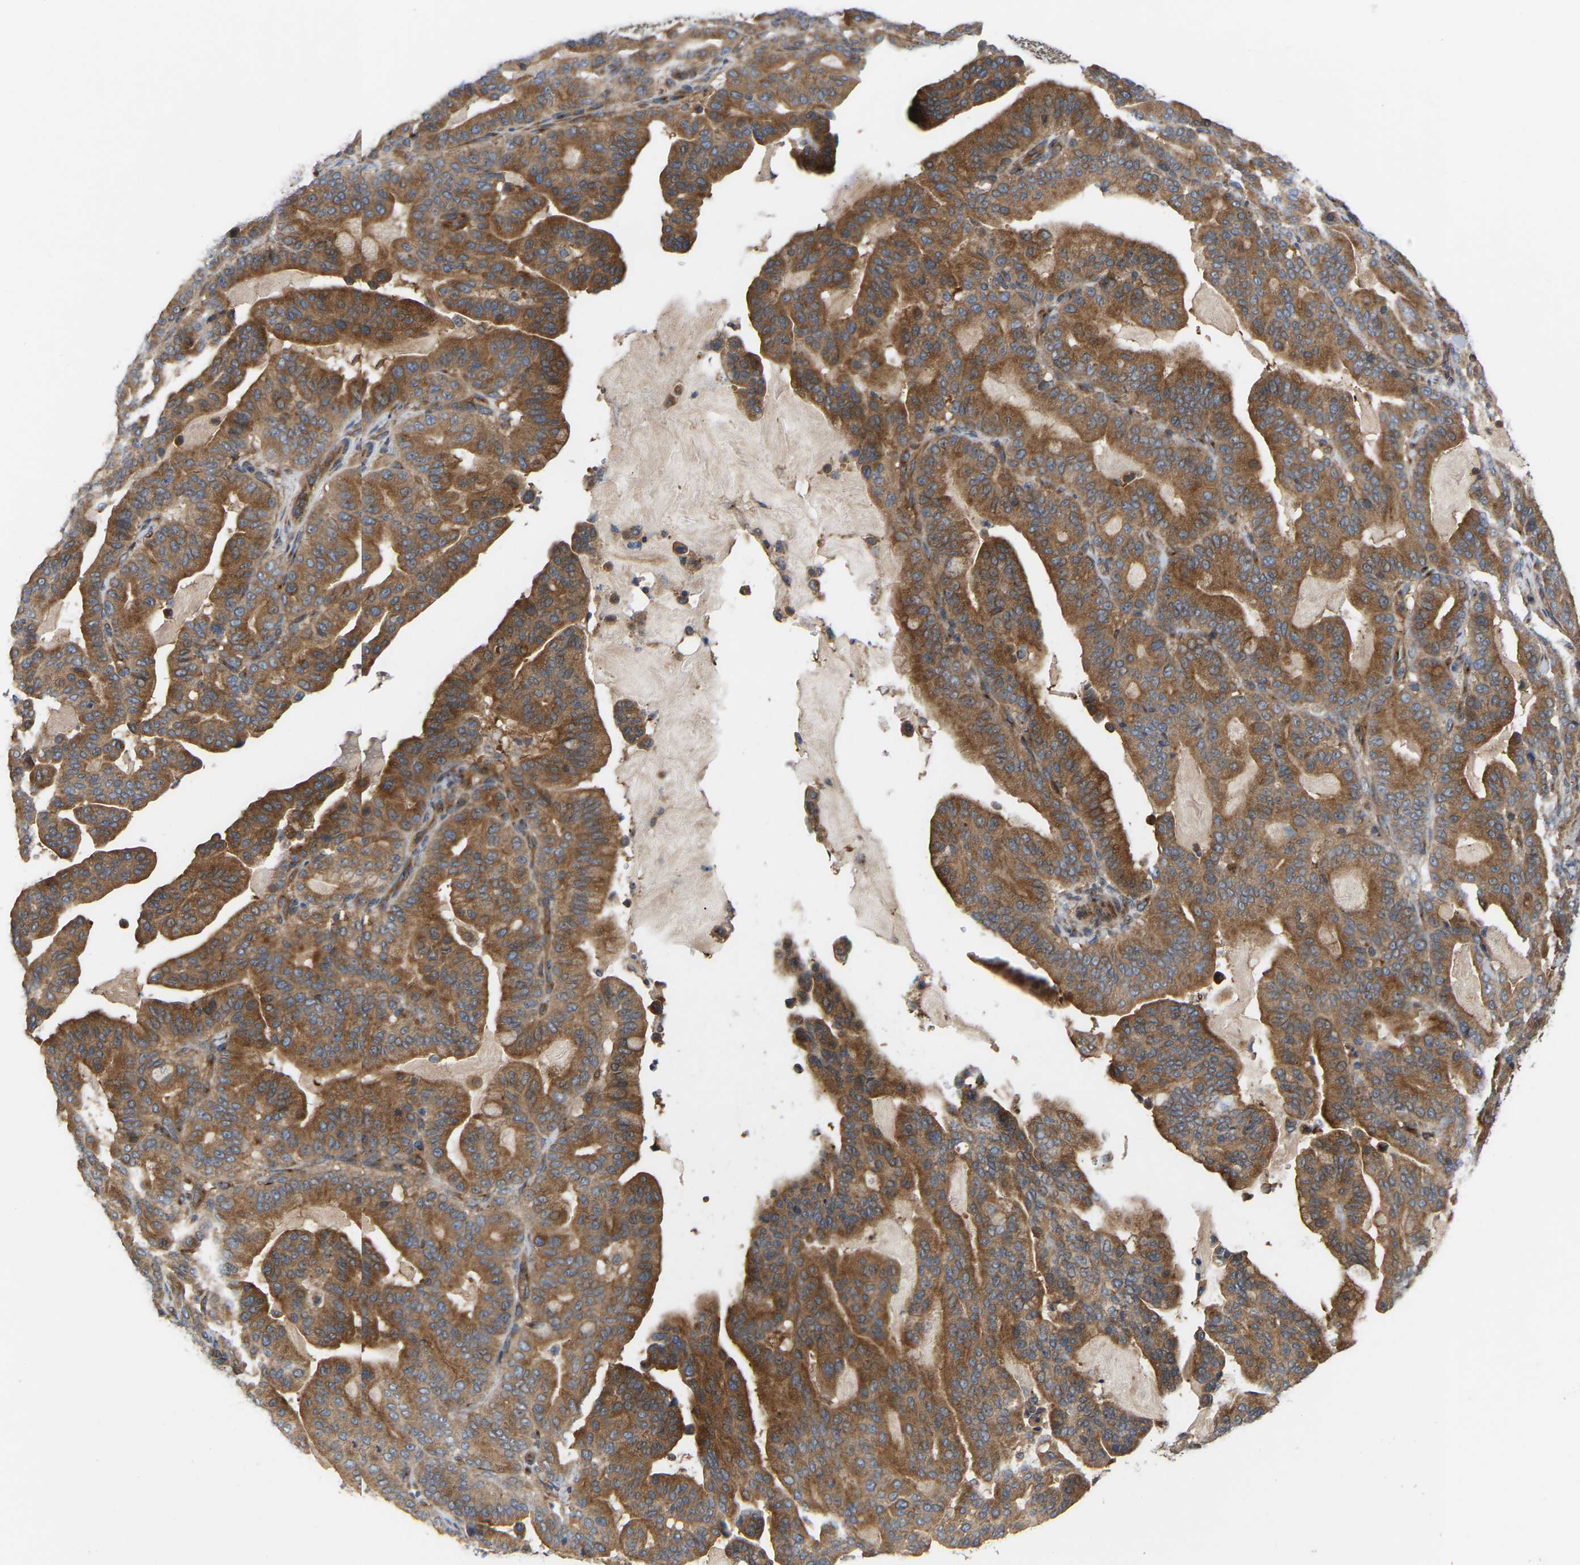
{"staining": {"intensity": "strong", "quantity": ">75%", "location": "cytoplasmic/membranous"}, "tissue": "pancreatic cancer", "cell_type": "Tumor cells", "image_type": "cancer", "snomed": [{"axis": "morphology", "description": "Adenocarcinoma, NOS"}, {"axis": "topography", "description": "Pancreas"}], "caption": "Tumor cells reveal high levels of strong cytoplasmic/membranous staining in approximately >75% of cells in human adenocarcinoma (pancreatic).", "gene": "LAPTM4B", "patient": {"sex": "male", "age": 63}}